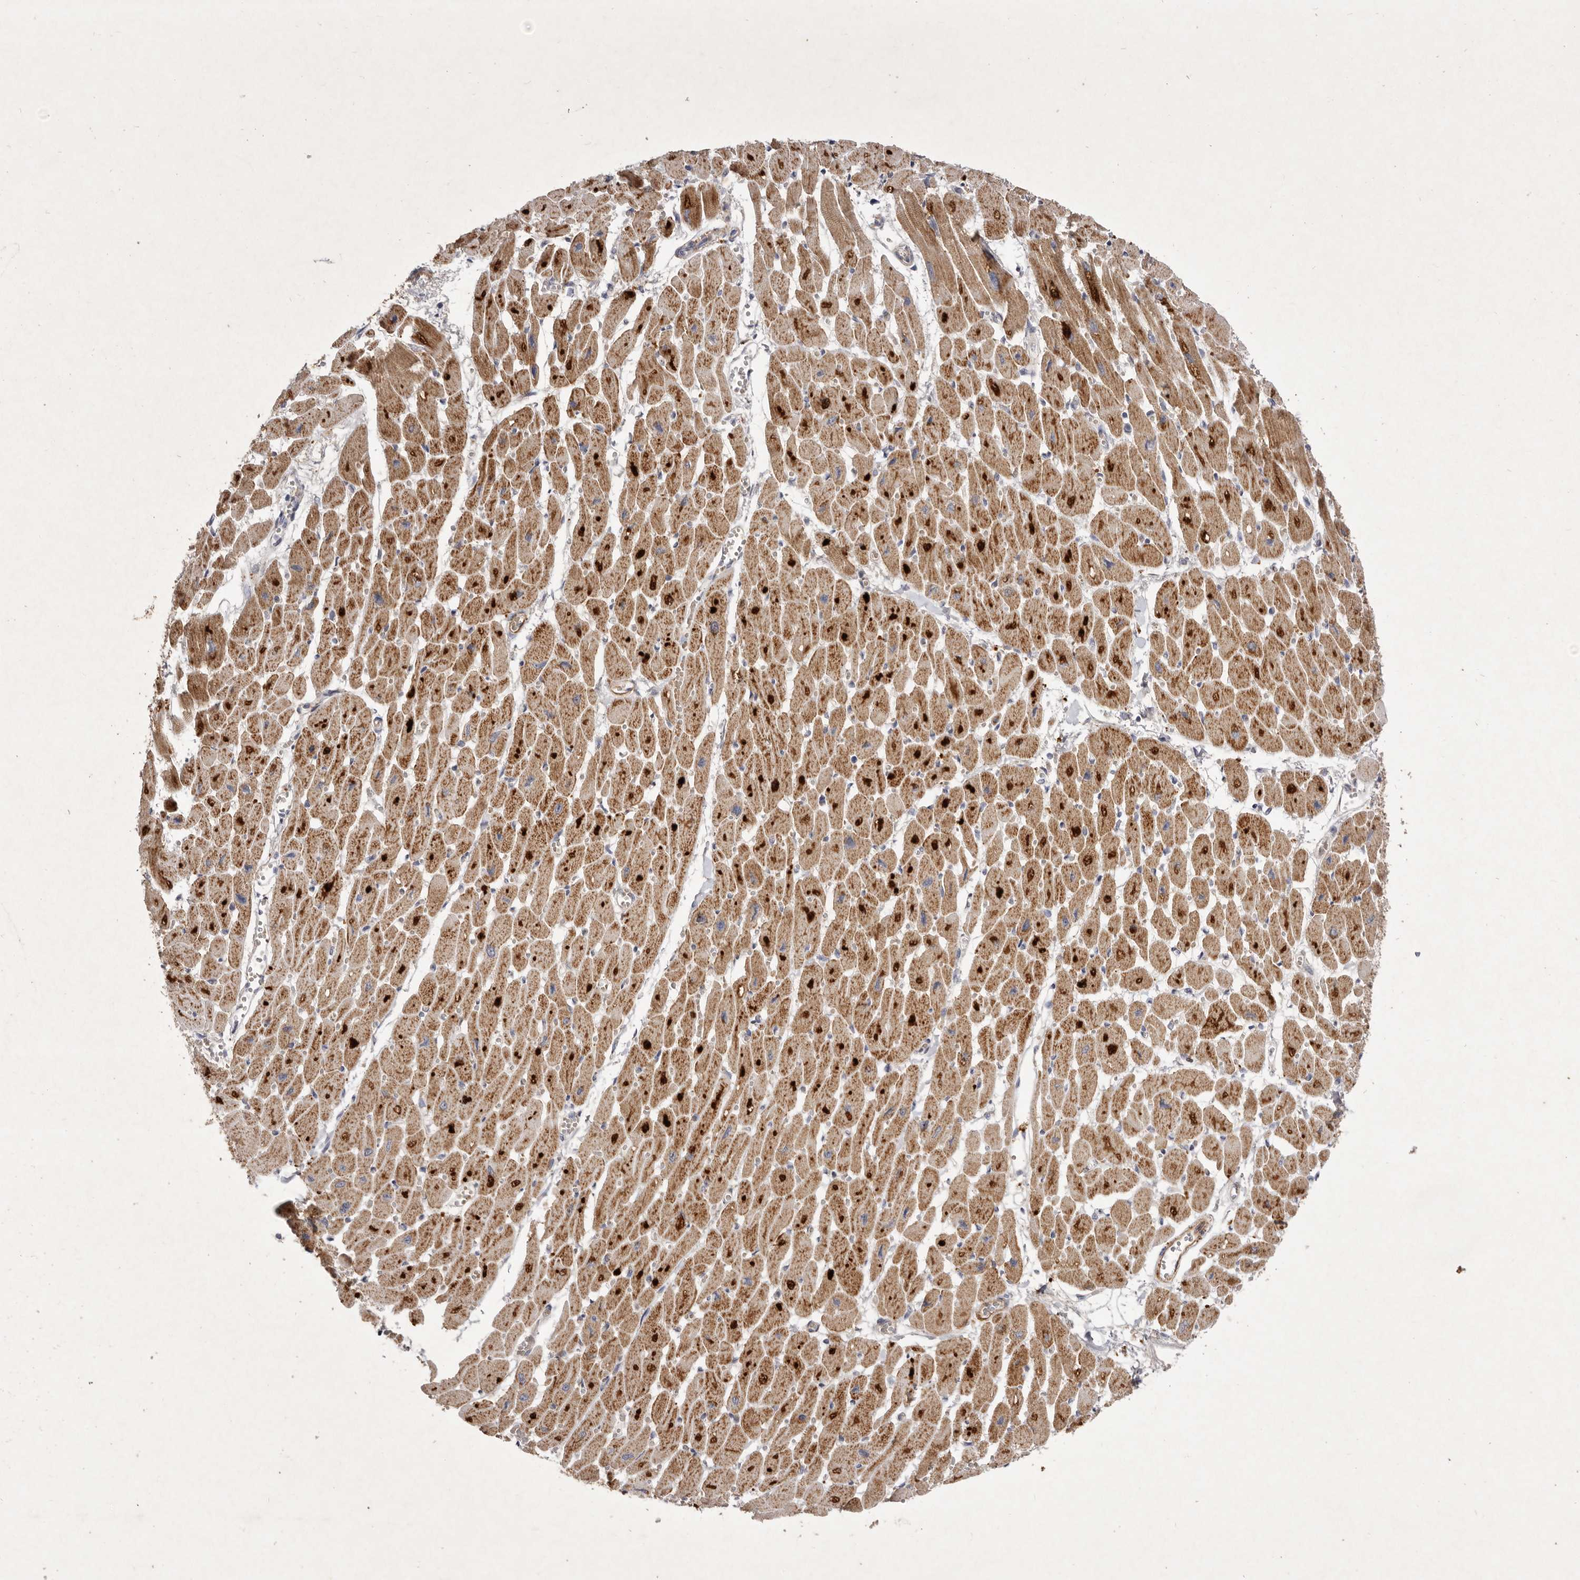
{"staining": {"intensity": "strong", "quantity": ">75%", "location": "cytoplasmic/membranous"}, "tissue": "heart muscle", "cell_type": "Cardiomyocytes", "image_type": "normal", "snomed": [{"axis": "morphology", "description": "Normal tissue, NOS"}, {"axis": "topography", "description": "Heart"}], "caption": "The histopathology image displays a brown stain indicating the presence of a protein in the cytoplasmic/membranous of cardiomyocytes in heart muscle.", "gene": "USP24", "patient": {"sex": "female", "age": 54}}